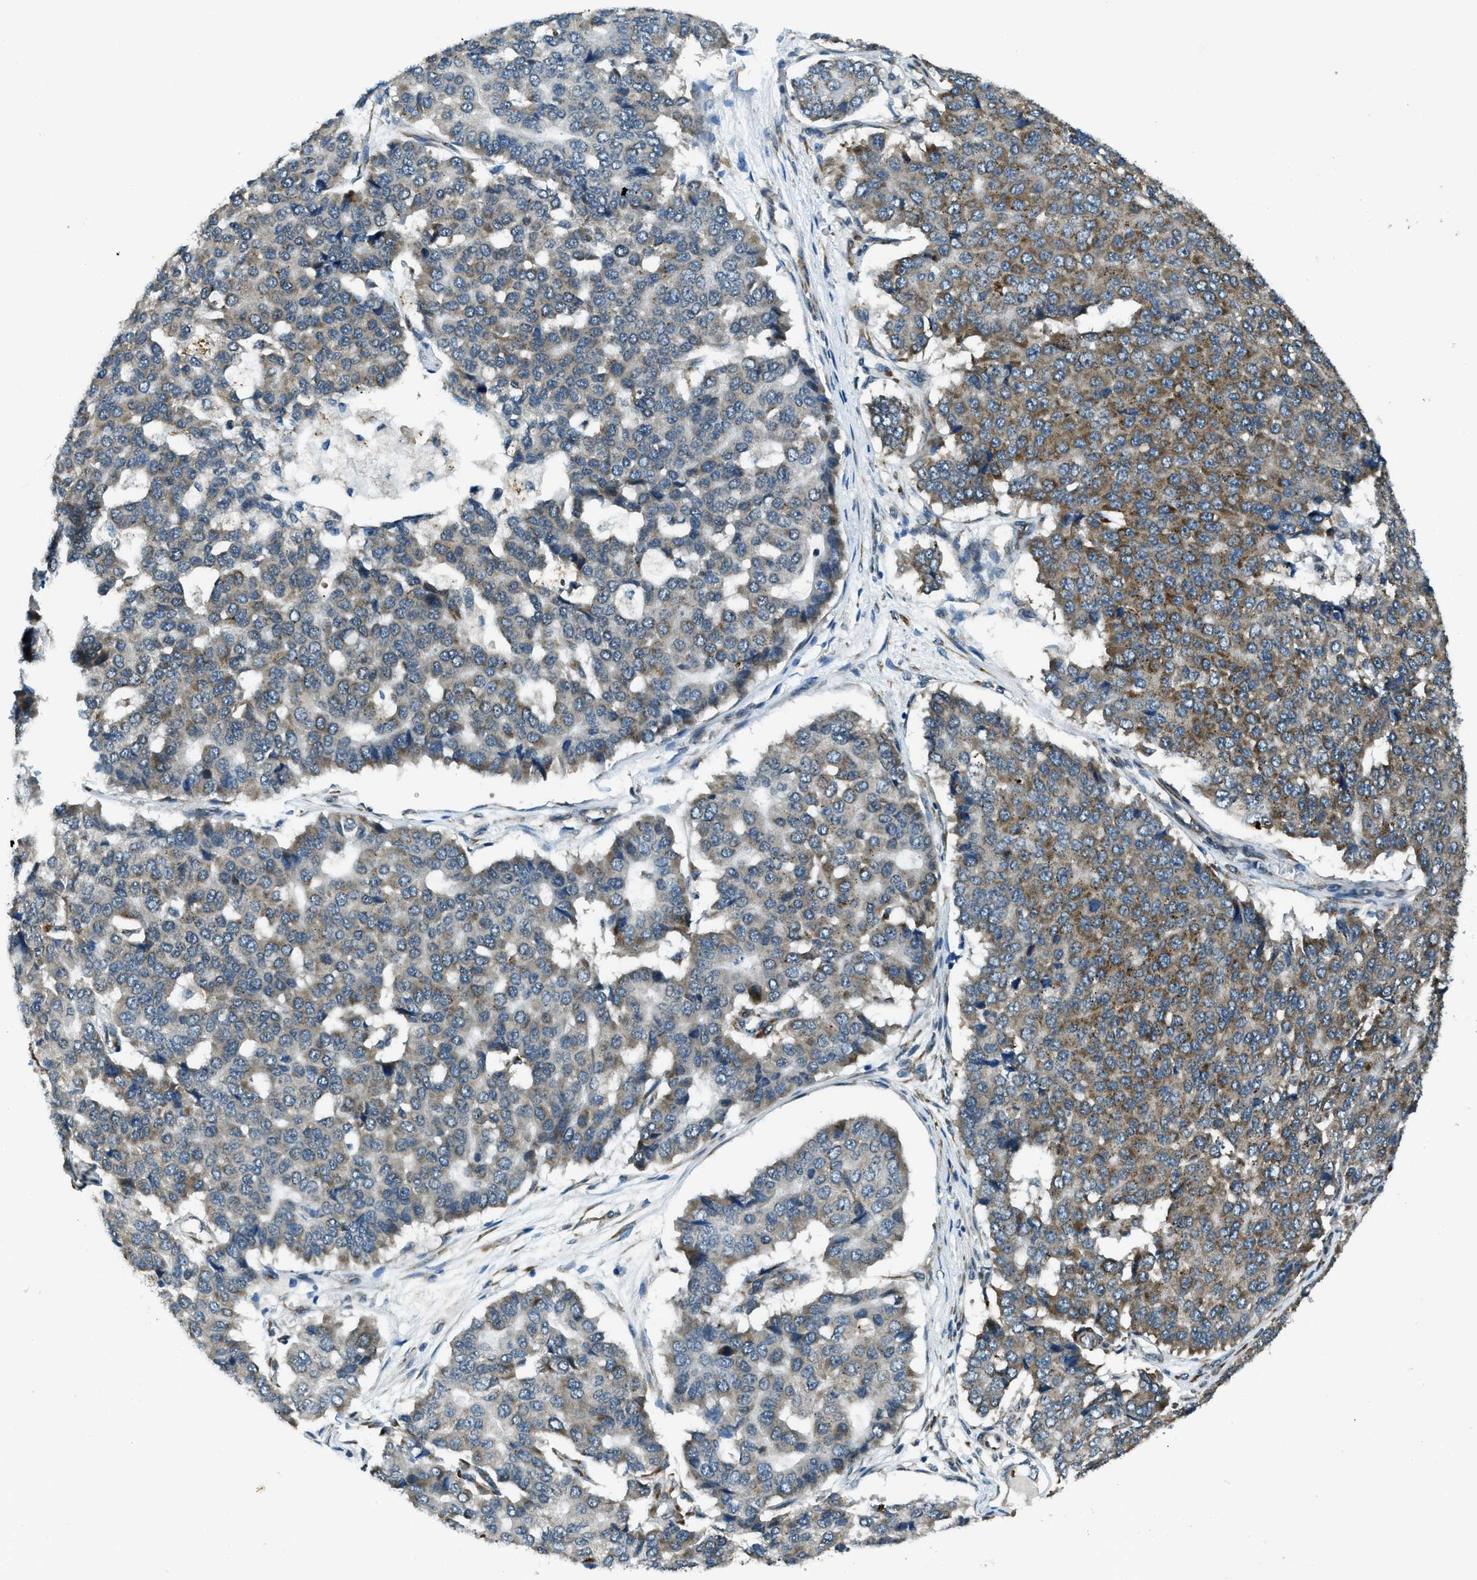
{"staining": {"intensity": "moderate", "quantity": "25%-75%", "location": "cytoplasmic/membranous"}, "tissue": "pancreatic cancer", "cell_type": "Tumor cells", "image_type": "cancer", "snomed": [{"axis": "morphology", "description": "Adenocarcinoma, NOS"}, {"axis": "topography", "description": "Pancreas"}], "caption": "There is medium levels of moderate cytoplasmic/membranous positivity in tumor cells of pancreatic cancer (adenocarcinoma), as demonstrated by immunohistochemical staining (brown color).", "gene": "GINM1", "patient": {"sex": "male", "age": 50}}